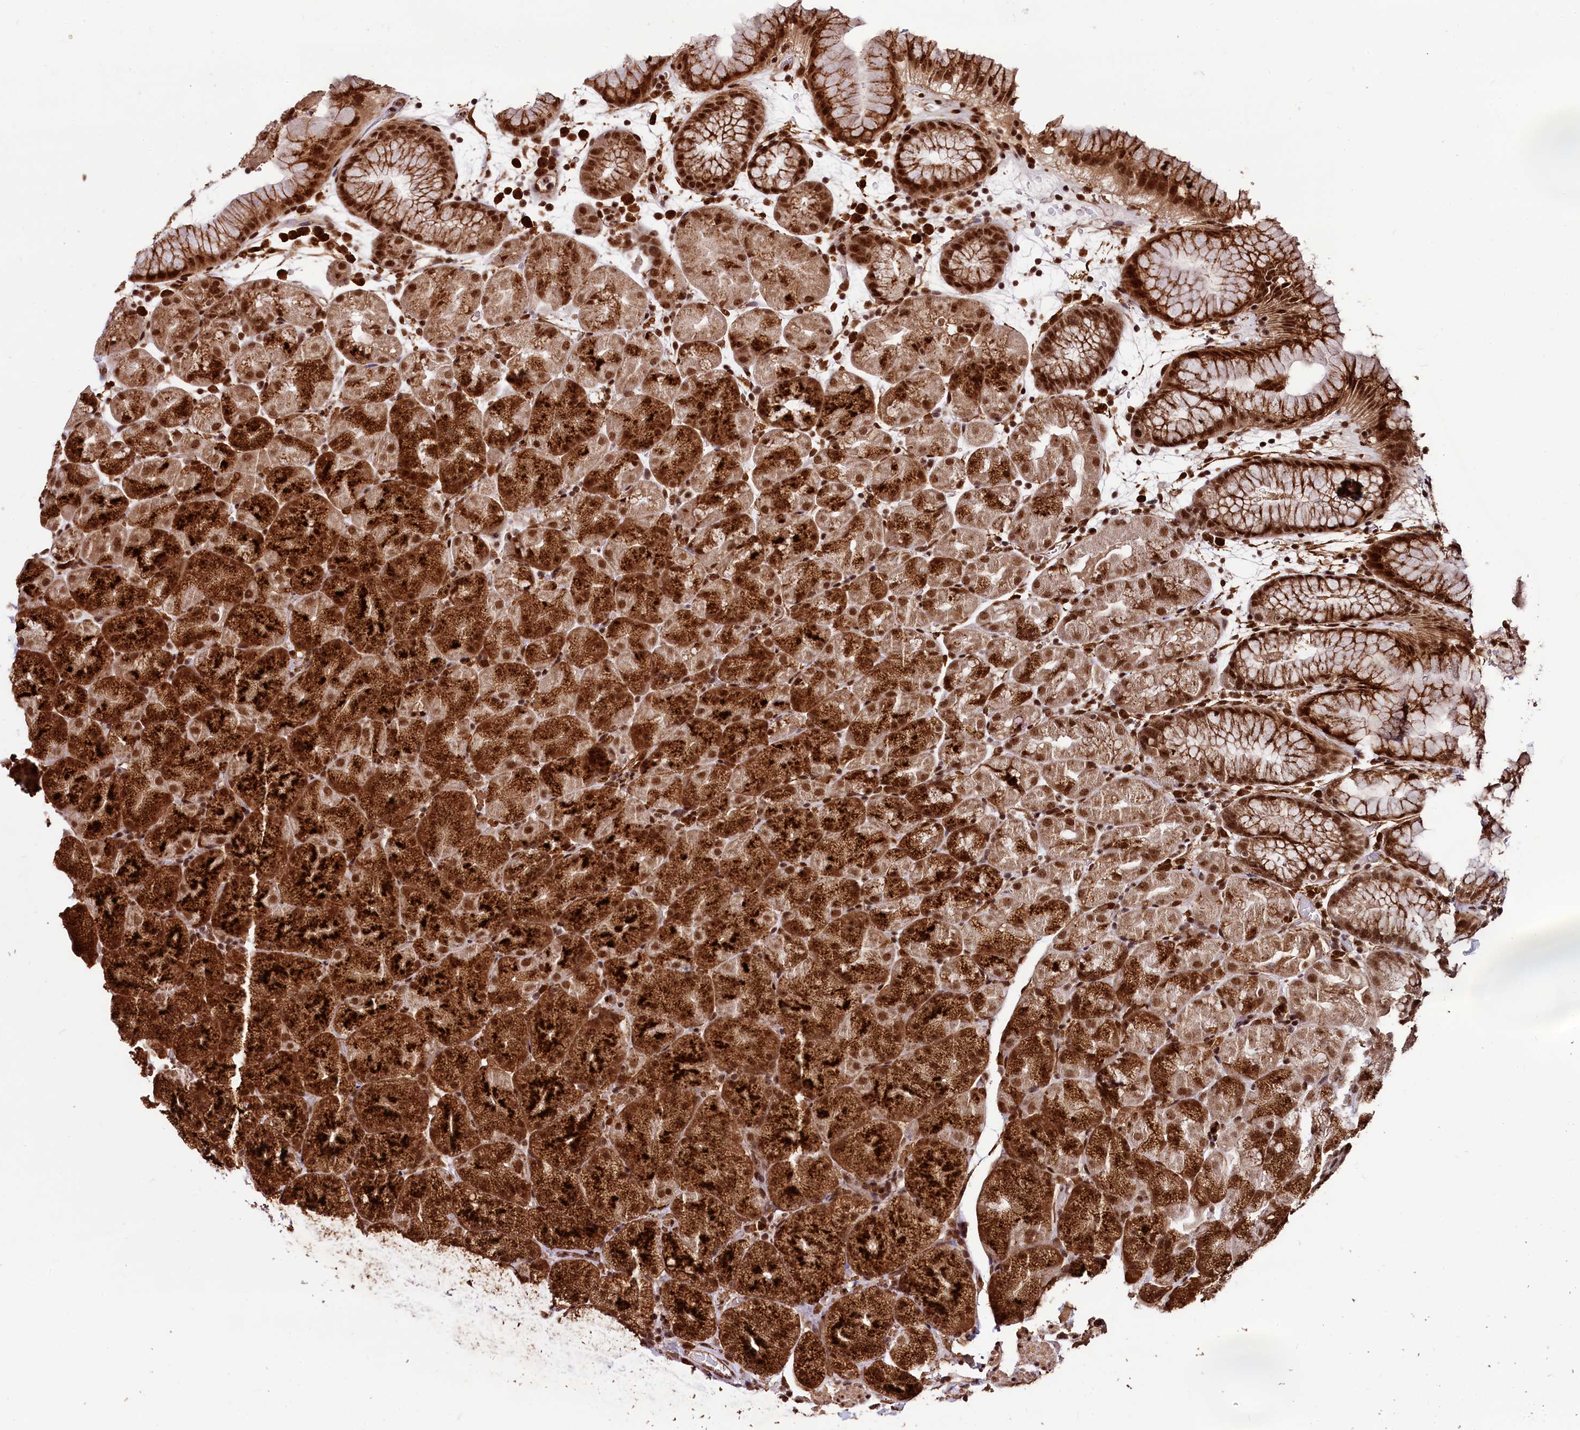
{"staining": {"intensity": "strong", "quantity": ">75%", "location": "cytoplasmic/membranous,nuclear"}, "tissue": "stomach", "cell_type": "Glandular cells", "image_type": "normal", "snomed": [{"axis": "morphology", "description": "Normal tissue, NOS"}, {"axis": "topography", "description": "Stomach, upper"}, {"axis": "topography", "description": "Stomach, lower"}], "caption": "Stomach stained with DAB immunohistochemistry displays high levels of strong cytoplasmic/membranous,nuclear positivity in approximately >75% of glandular cells.", "gene": "PDS5B", "patient": {"sex": "male", "age": 67}}